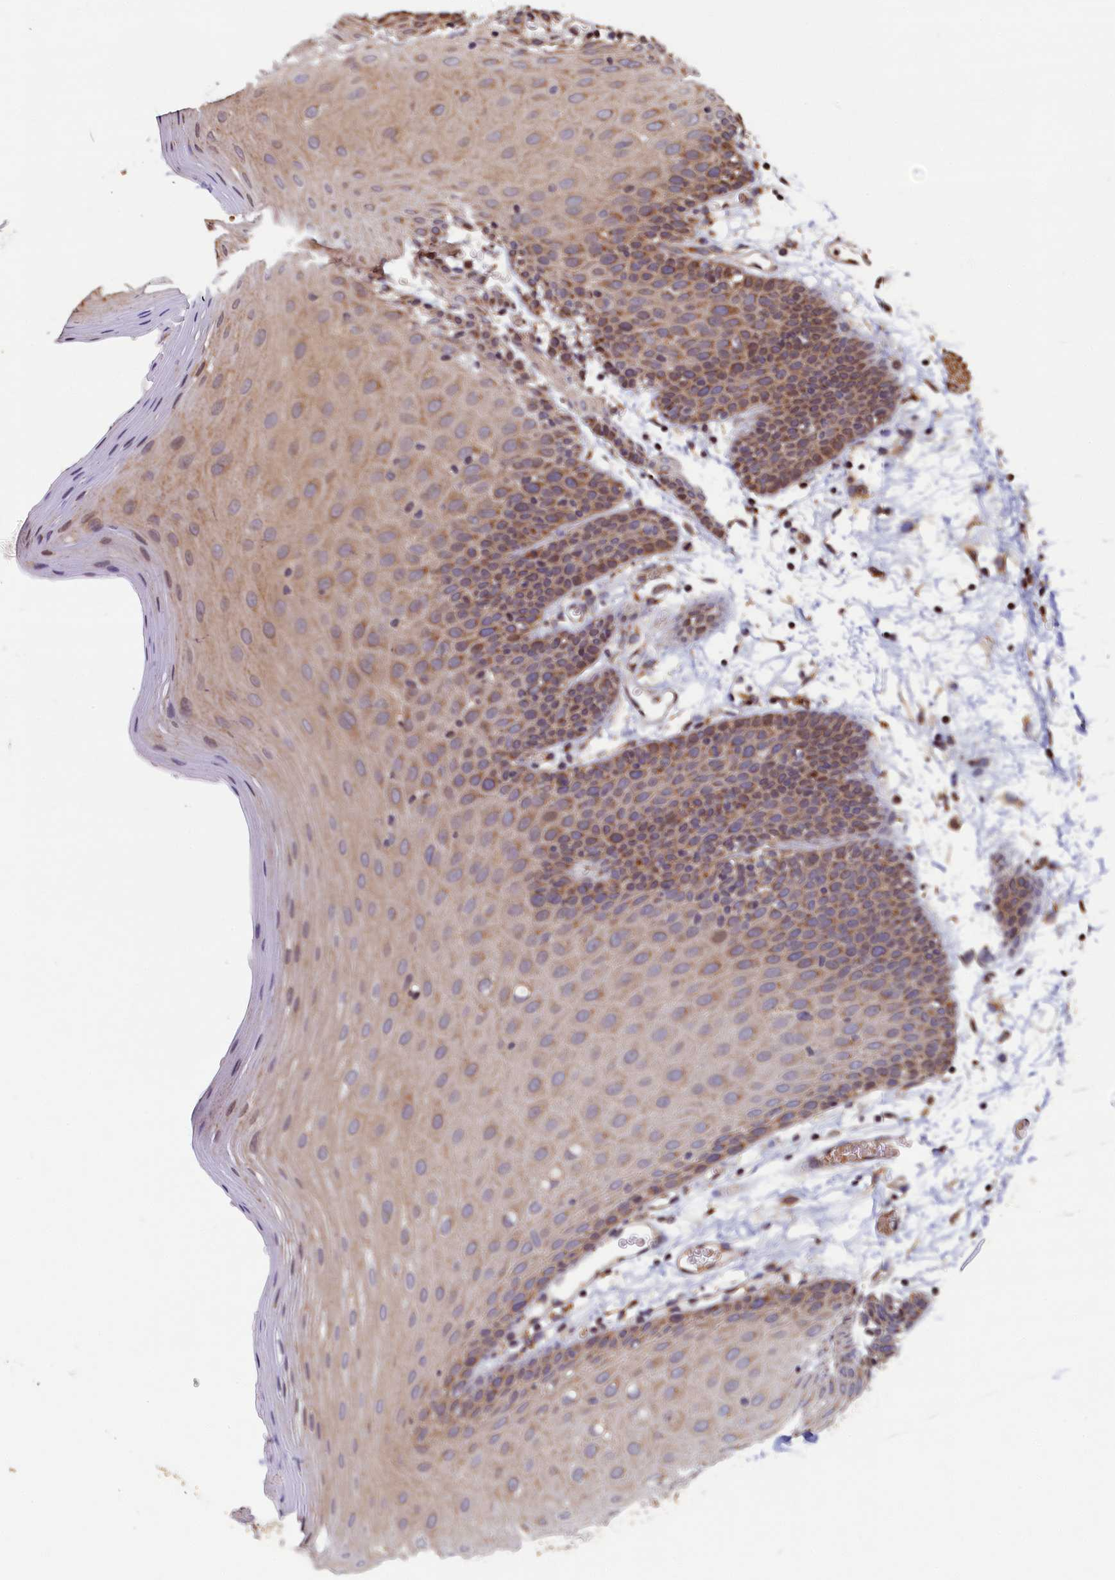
{"staining": {"intensity": "weak", "quantity": ">75%", "location": "cytoplasmic/membranous"}, "tissue": "oral mucosa", "cell_type": "Squamous epithelial cells", "image_type": "normal", "snomed": [{"axis": "morphology", "description": "Normal tissue, NOS"}, {"axis": "topography", "description": "Skeletal muscle"}, {"axis": "topography", "description": "Oral tissue"}, {"axis": "topography", "description": "Salivary gland"}, {"axis": "topography", "description": "Peripheral nerve tissue"}], "caption": "Protein analysis of unremarkable oral mucosa shows weak cytoplasmic/membranous staining in approximately >75% of squamous epithelial cells. (DAB IHC with brightfield microscopy, high magnification).", "gene": "TMEM181", "patient": {"sex": "male", "age": 54}}